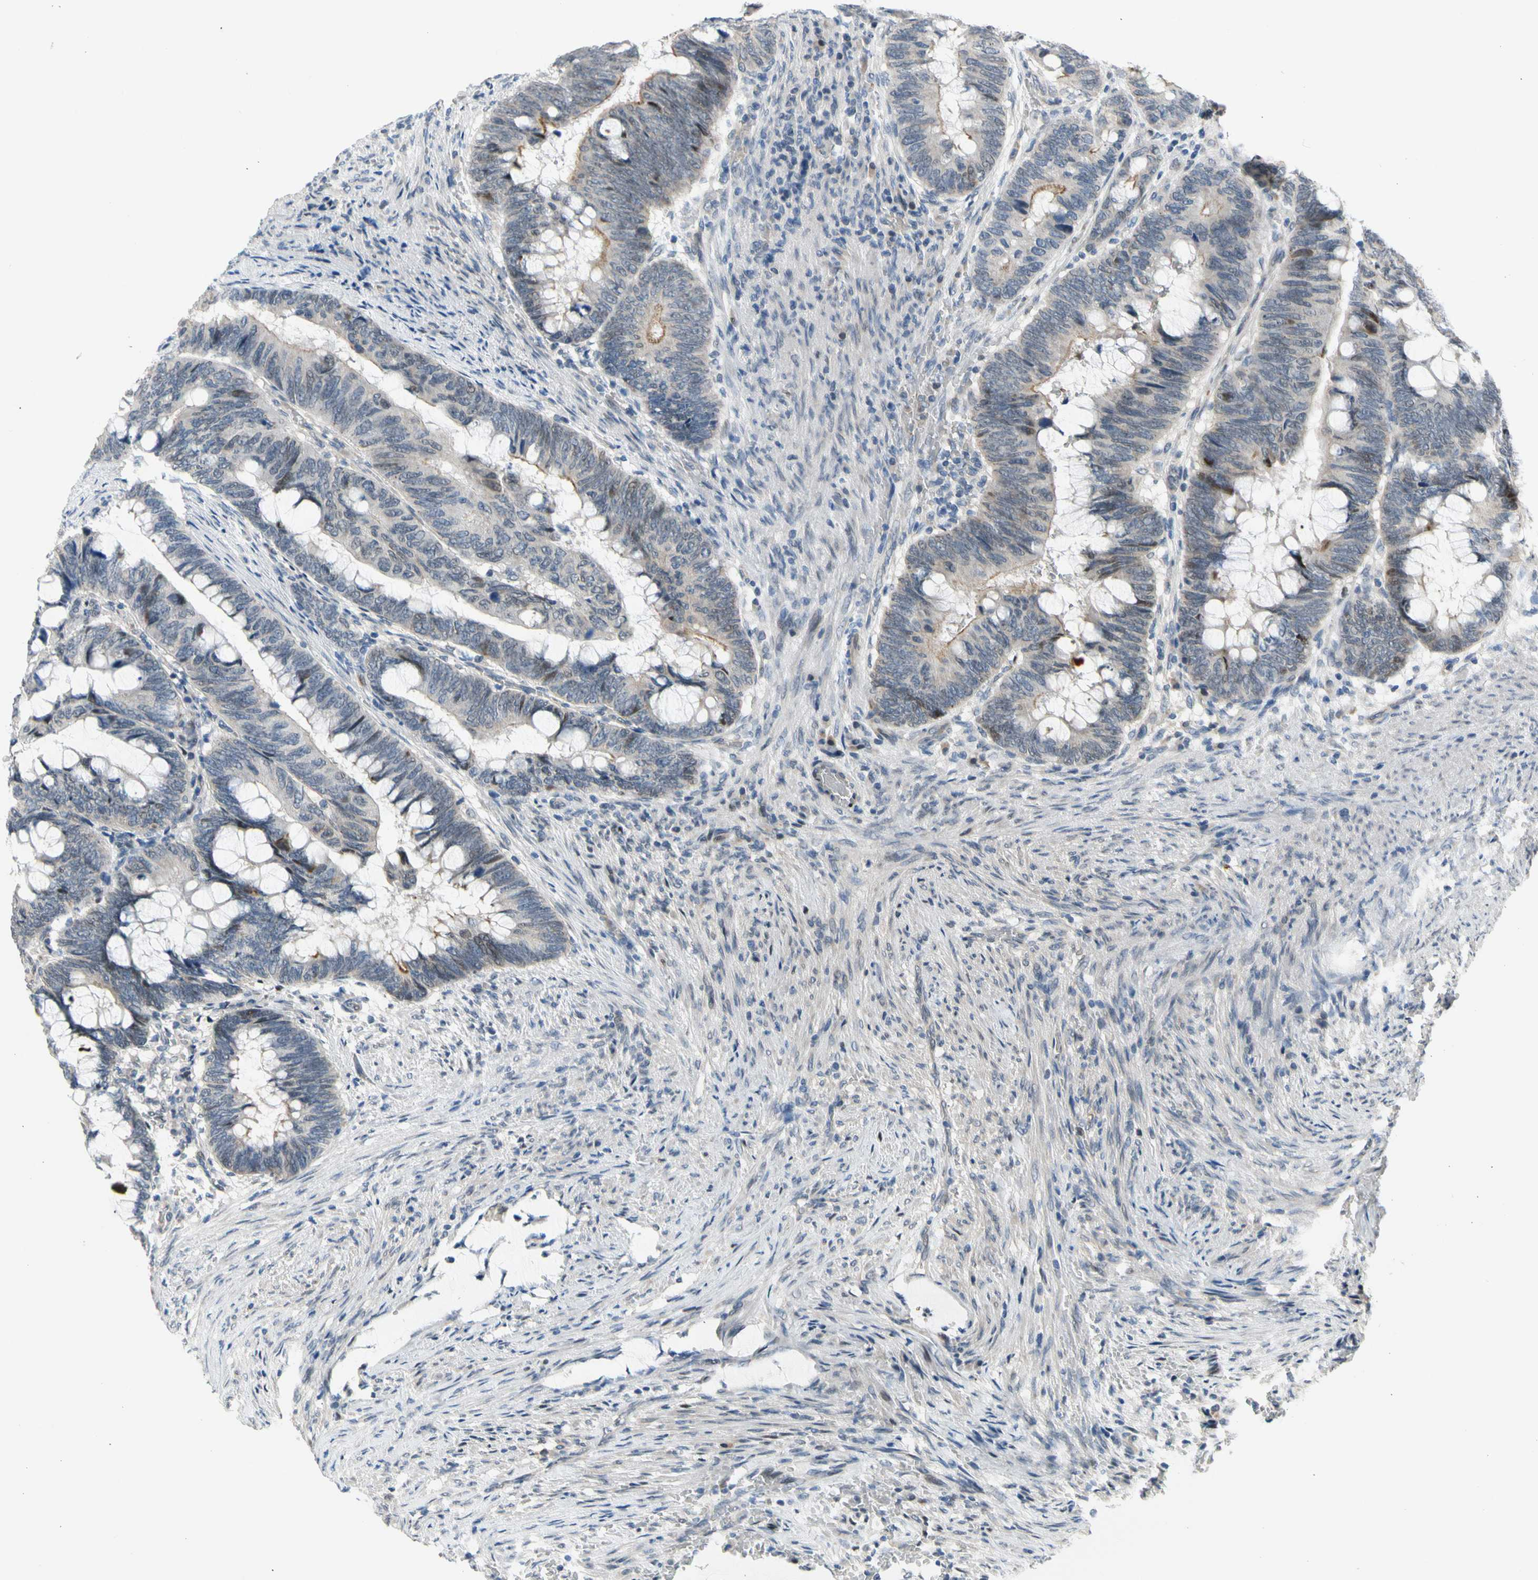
{"staining": {"intensity": "weak", "quantity": "<25%", "location": "nuclear"}, "tissue": "colorectal cancer", "cell_type": "Tumor cells", "image_type": "cancer", "snomed": [{"axis": "morphology", "description": "Normal tissue, NOS"}, {"axis": "morphology", "description": "Adenocarcinoma, NOS"}, {"axis": "topography", "description": "Rectum"}, {"axis": "topography", "description": "Peripheral nerve tissue"}], "caption": "A histopathology image of human colorectal adenocarcinoma is negative for staining in tumor cells. (DAB immunohistochemistry visualized using brightfield microscopy, high magnification).", "gene": "ZNF184", "patient": {"sex": "male", "age": 92}}